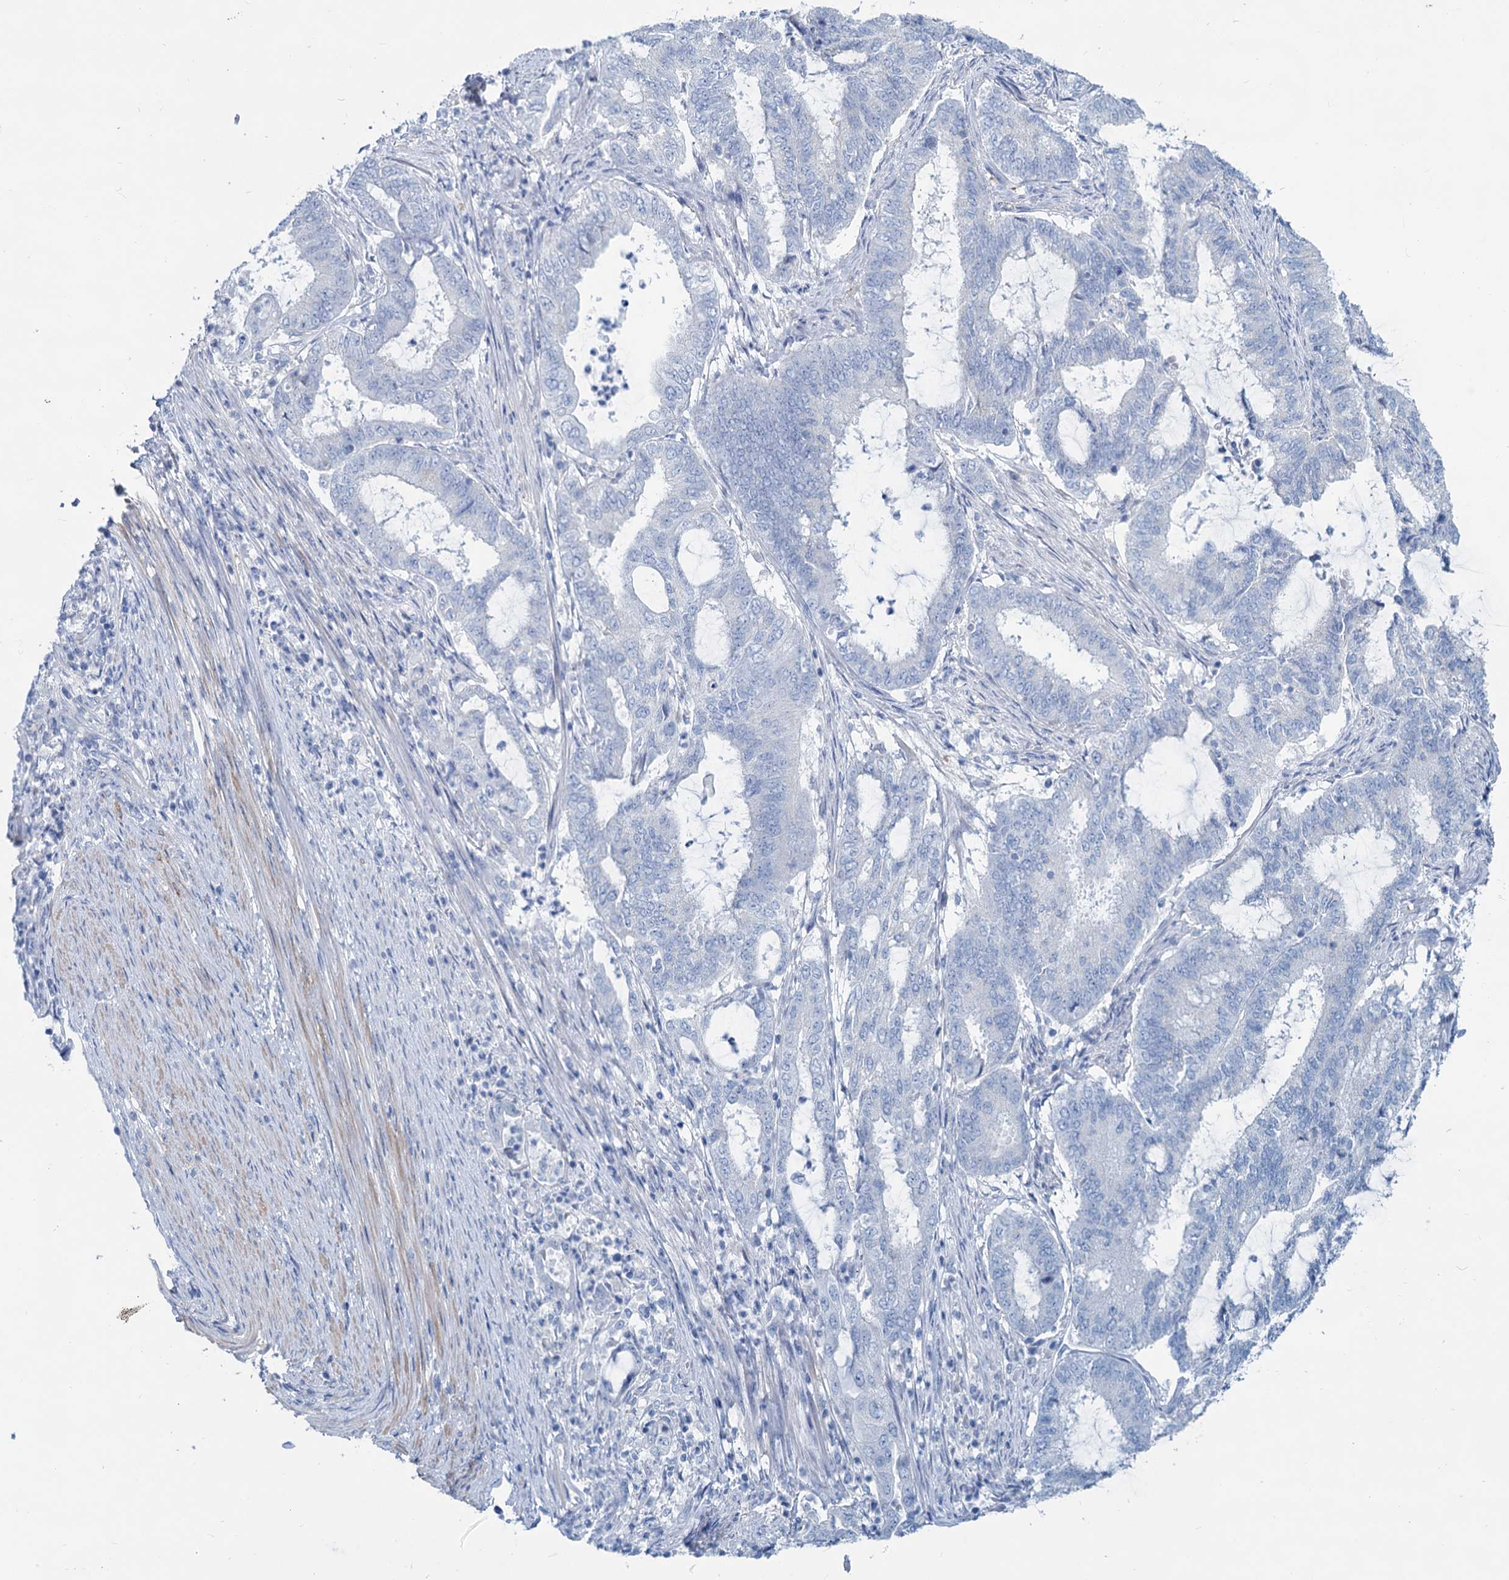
{"staining": {"intensity": "negative", "quantity": "none", "location": "none"}, "tissue": "endometrial cancer", "cell_type": "Tumor cells", "image_type": "cancer", "snomed": [{"axis": "morphology", "description": "Adenocarcinoma, NOS"}, {"axis": "topography", "description": "Endometrium"}], "caption": "This is an immunohistochemistry image of endometrial cancer (adenocarcinoma). There is no staining in tumor cells.", "gene": "SLC1A3", "patient": {"sex": "female", "age": 51}}